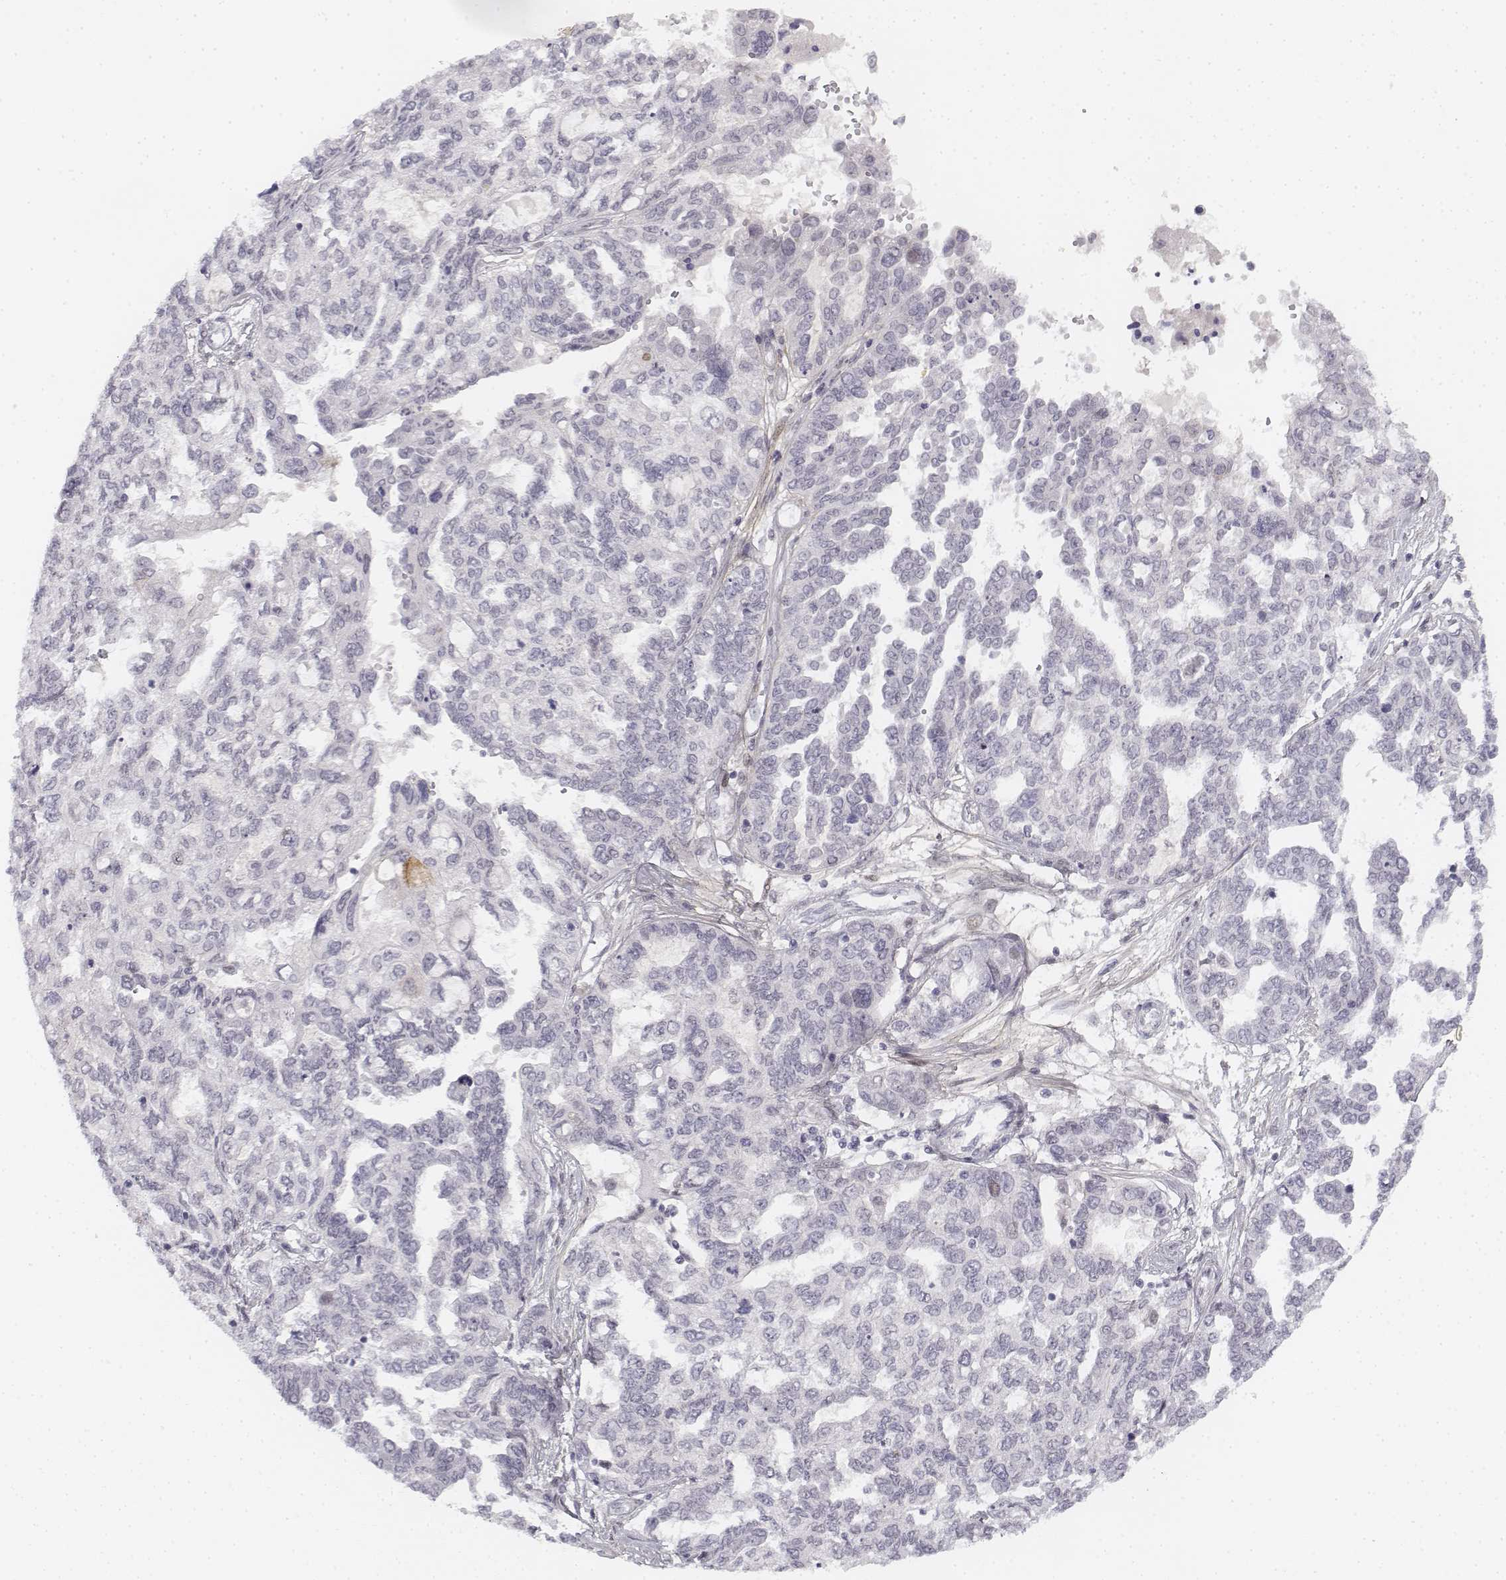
{"staining": {"intensity": "negative", "quantity": "none", "location": "none"}, "tissue": "ovarian cancer", "cell_type": "Tumor cells", "image_type": "cancer", "snomed": [{"axis": "morphology", "description": "Cystadenocarcinoma, serous, NOS"}, {"axis": "topography", "description": "Ovary"}], "caption": "Immunohistochemical staining of human serous cystadenocarcinoma (ovarian) displays no significant expression in tumor cells.", "gene": "KRT84", "patient": {"sex": "female", "age": 53}}